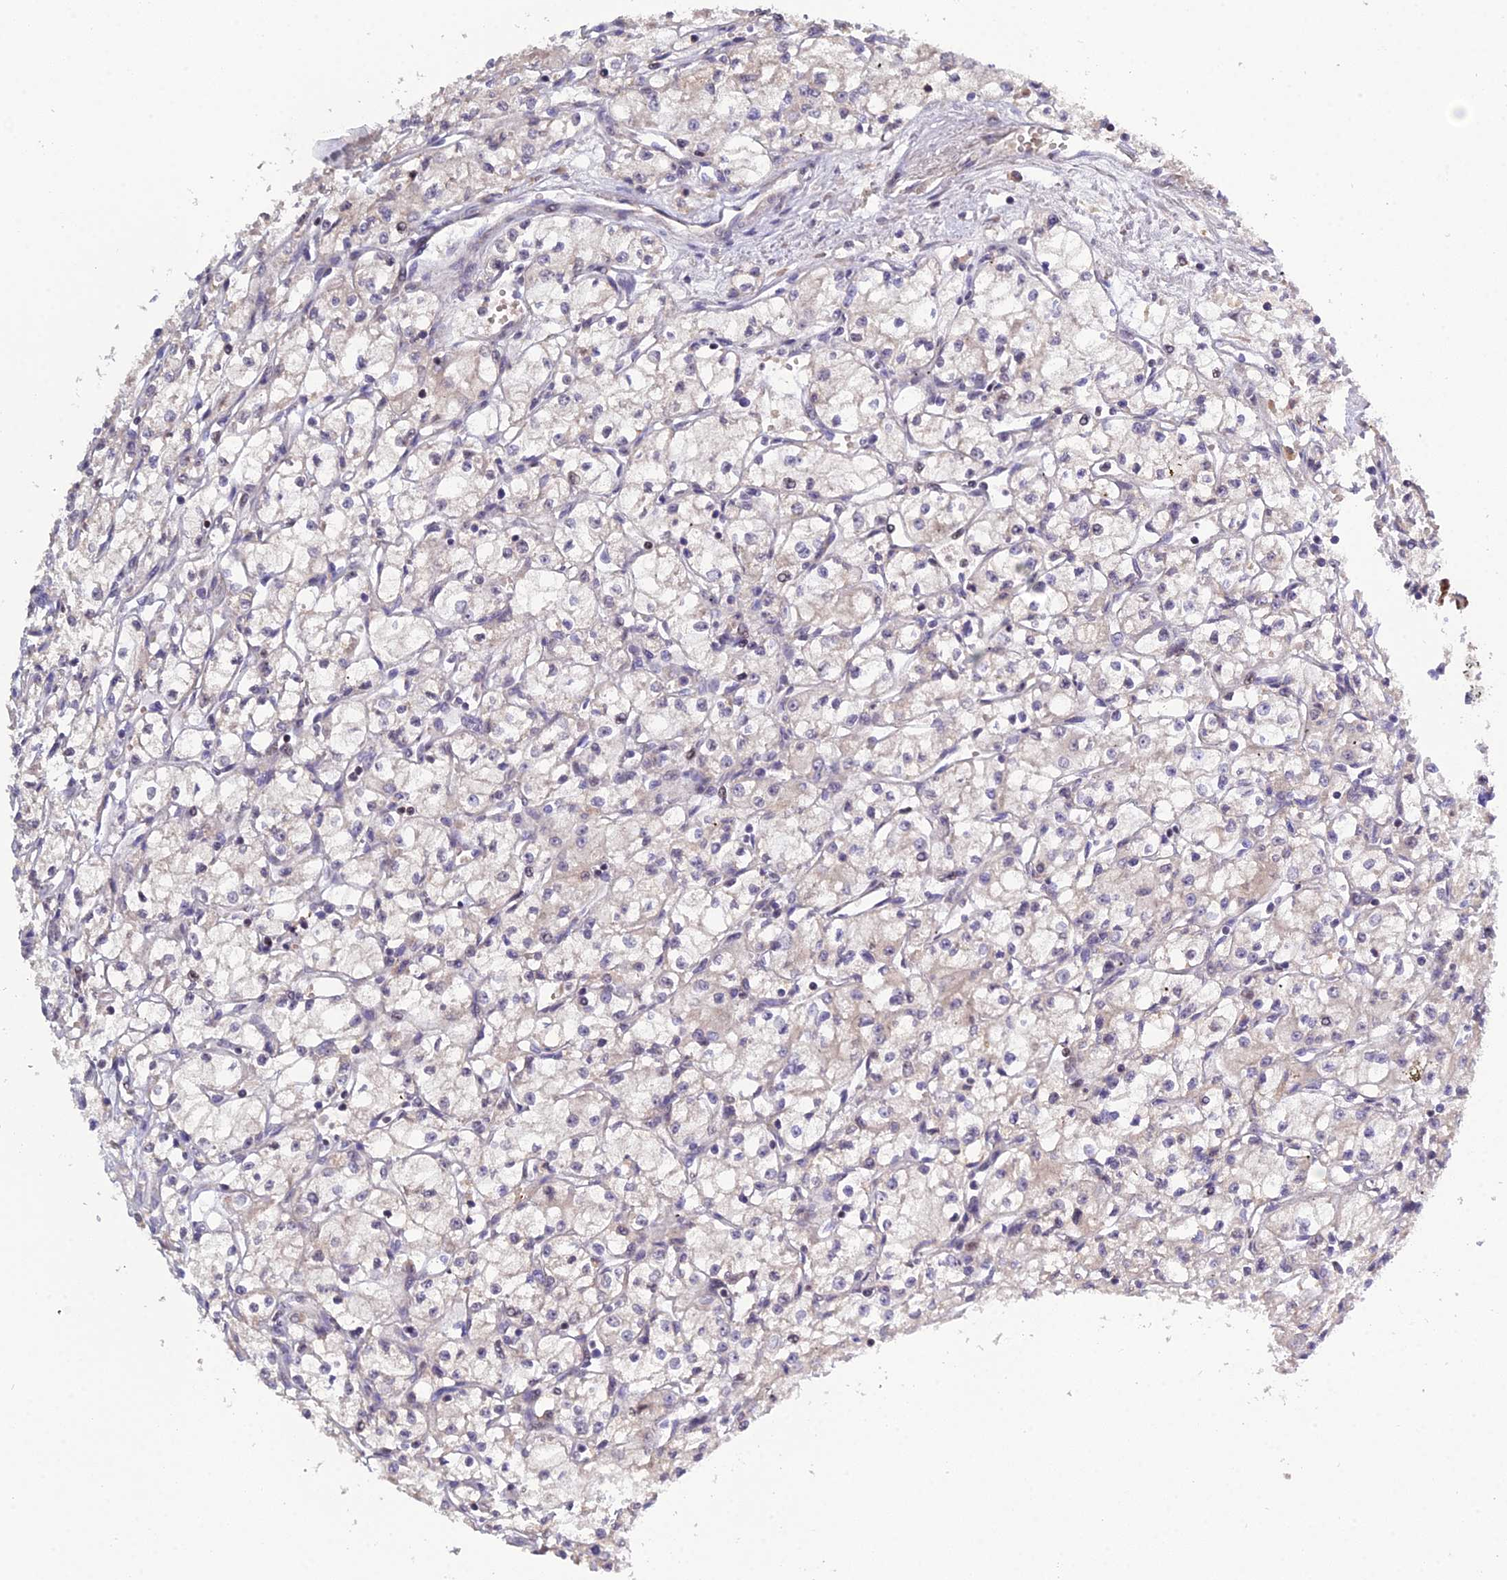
{"staining": {"intensity": "negative", "quantity": "none", "location": "none"}, "tissue": "renal cancer", "cell_type": "Tumor cells", "image_type": "cancer", "snomed": [{"axis": "morphology", "description": "Adenocarcinoma, NOS"}, {"axis": "topography", "description": "Kidney"}], "caption": "This is a photomicrograph of IHC staining of renal adenocarcinoma, which shows no expression in tumor cells. (DAB (3,3'-diaminobenzidine) IHC visualized using brightfield microscopy, high magnification).", "gene": "ARL2", "patient": {"sex": "male", "age": 59}}